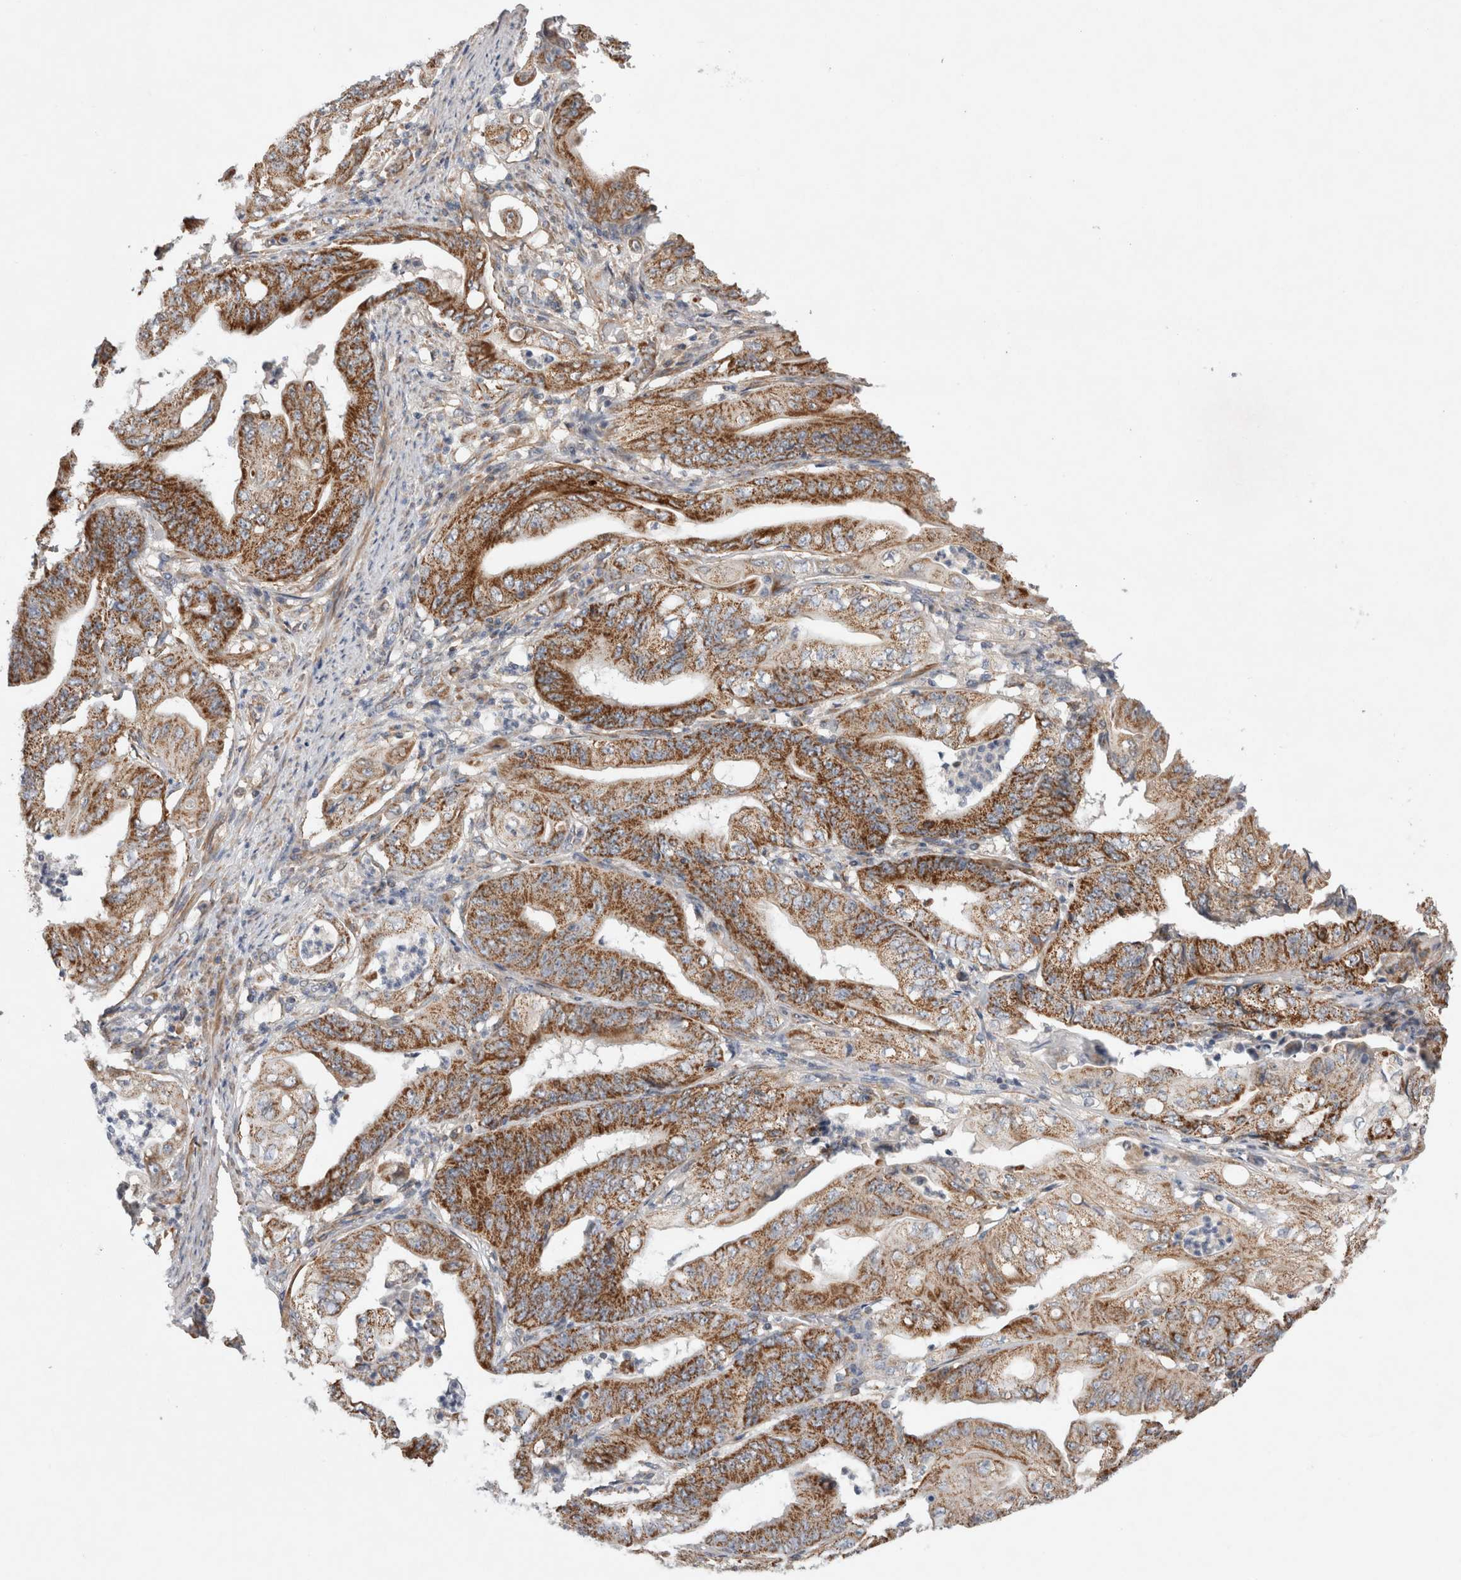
{"staining": {"intensity": "moderate", "quantity": ">75%", "location": "cytoplasmic/membranous"}, "tissue": "stomach cancer", "cell_type": "Tumor cells", "image_type": "cancer", "snomed": [{"axis": "morphology", "description": "Adenocarcinoma, NOS"}, {"axis": "topography", "description": "Stomach"}], "caption": "Immunohistochemistry of stomach cancer (adenocarcinoma) exhibits medium levels of moderate cytoplasmic/membranous staining in about >75% of tumor cells.", "gene": "MRPS28", "patient": {"sex": "female", "age": 73}}